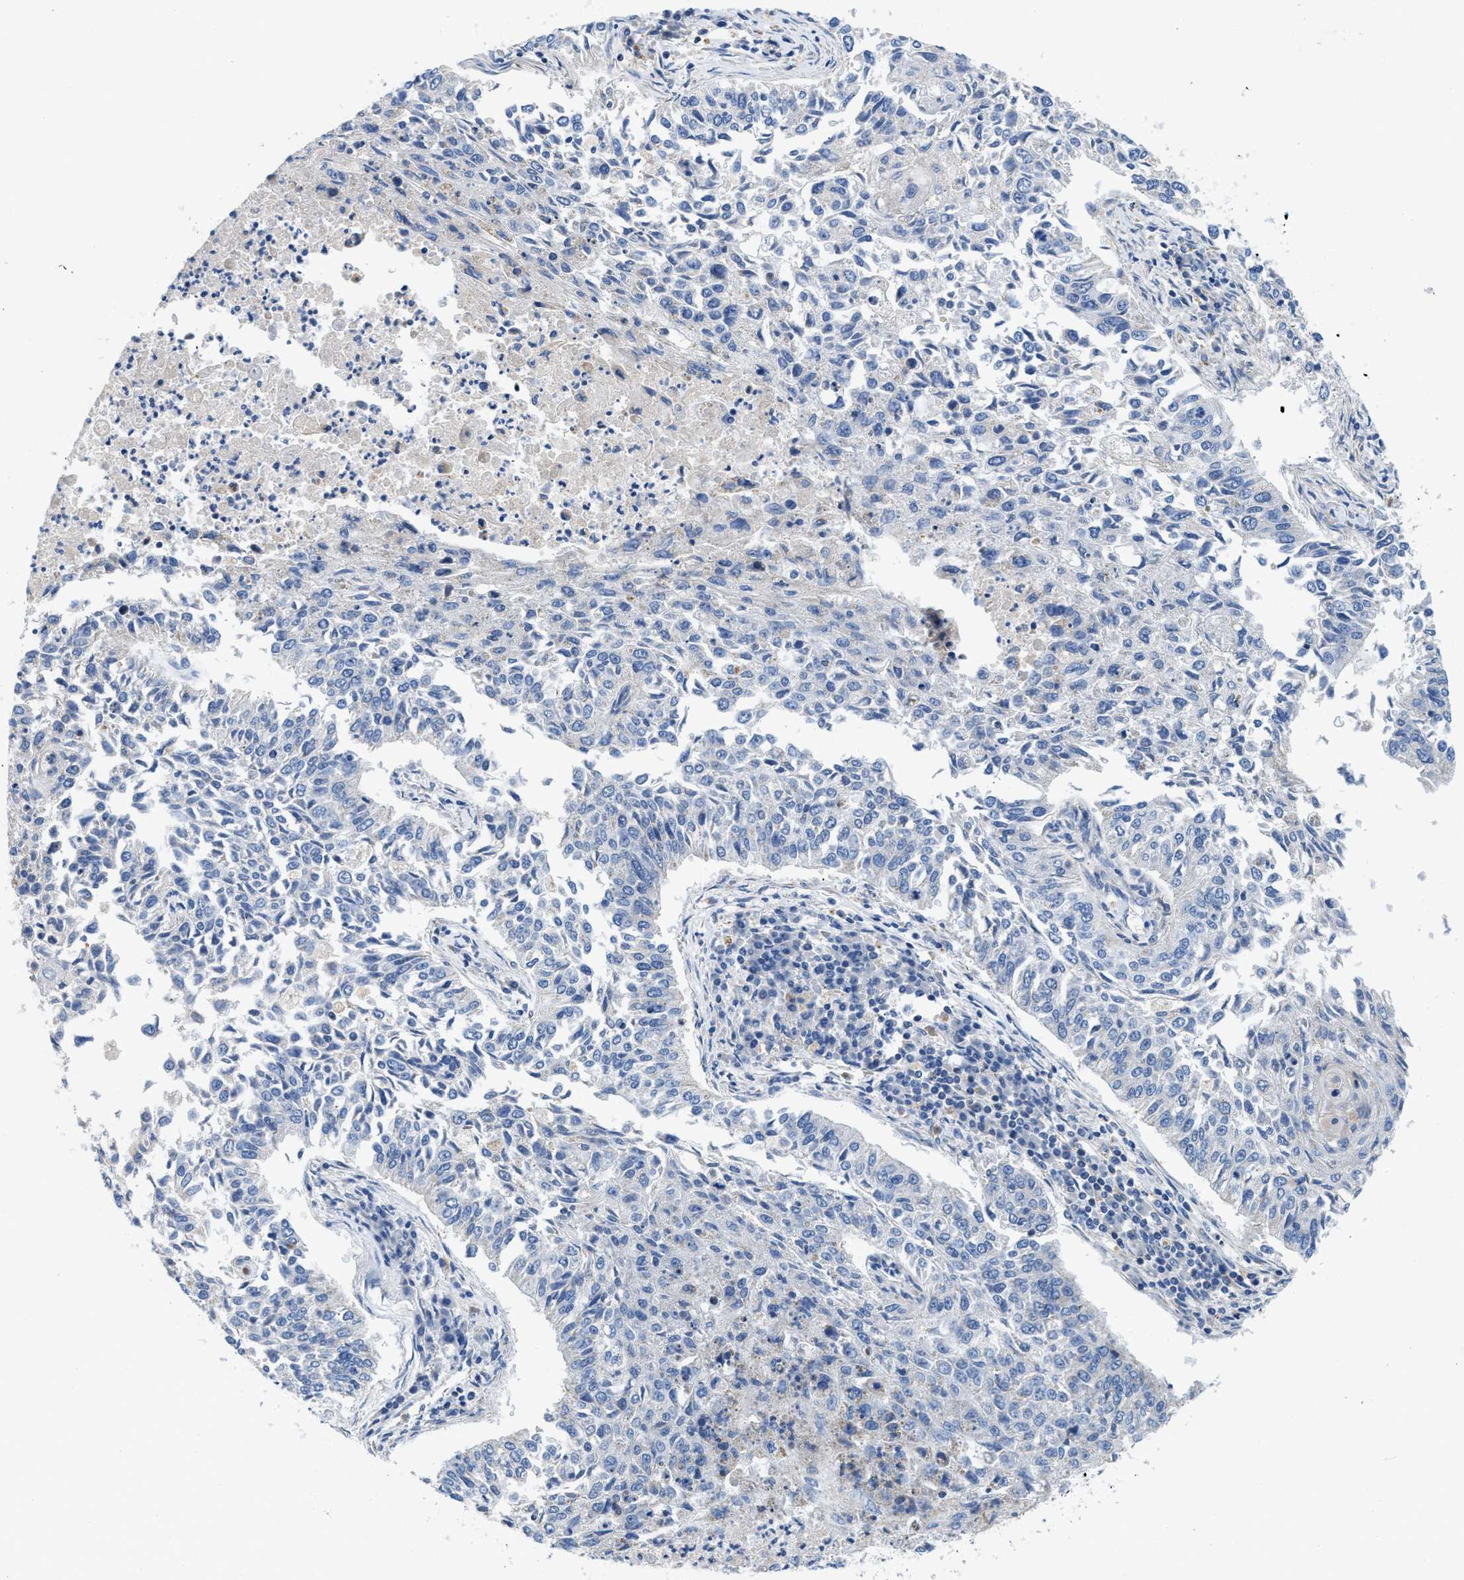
{"staining": {"intensity": "negative", "quantity": "none", "location": "none"}, "tissue": "lung cancer", "cell_type": "Tumor cells", "image_type": "cancer", "snomed": [{"axis": "morphology", "description": "Normal tissue, NOS"}, {"axis": "morphology", "description": "Squamous cell carcinoma, NOS"}, {"axis": "topography", "description": "Cartilage tissue"}, {"axis": "topography", "description": "Bronchus"}, {"axis": "topography", "description": "Lung"}], "caption": "IHC of lung squamous cell carcinoma shows no expression in tumor cells.", "gene": "SLC25A13", "patient": {"sex": "female", "age": 49}}